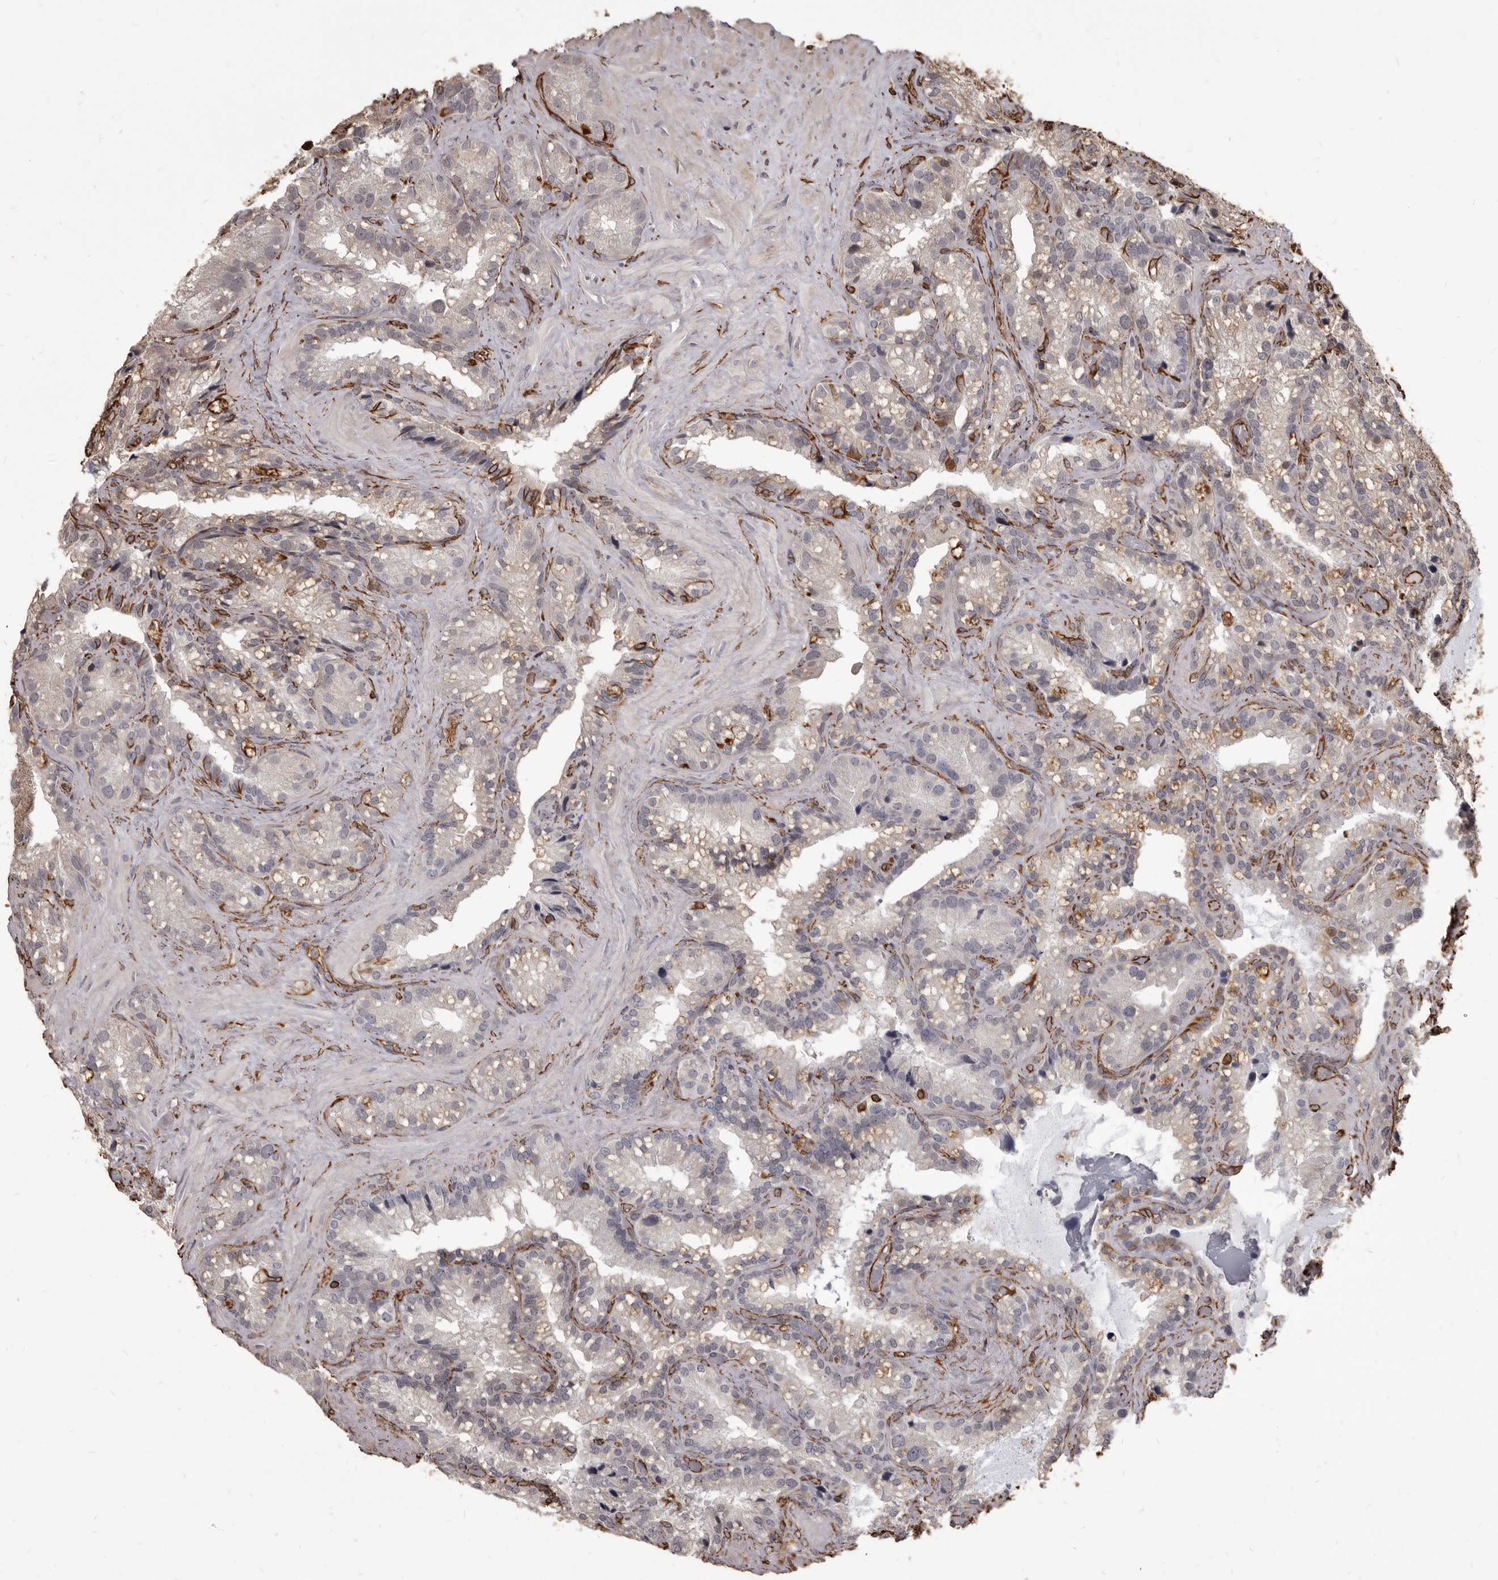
{"staining": {"intensity": "moderate", "quantity": "<25%", "location": "cytoplasmic/membranous"}, "tissue": "seminal vesicle", "cell_type": "Glandular cells", "image_type": "normal", "snomed": [{"axis": "morphology", "description": "Normal tissue, NOS"}, {"axis": "topography", "description": "Prostate"}, {"axis": "topography", "description": "Seminal veicle"}], "caption": "The histopathology image shows staining of normal seminal vesicle, revealing moderate cytoplasmic/membranous protein positivity (brown color) within glandular cells.", "gene": "MTURN", "patient": {"sex": "male", "age": 68}}